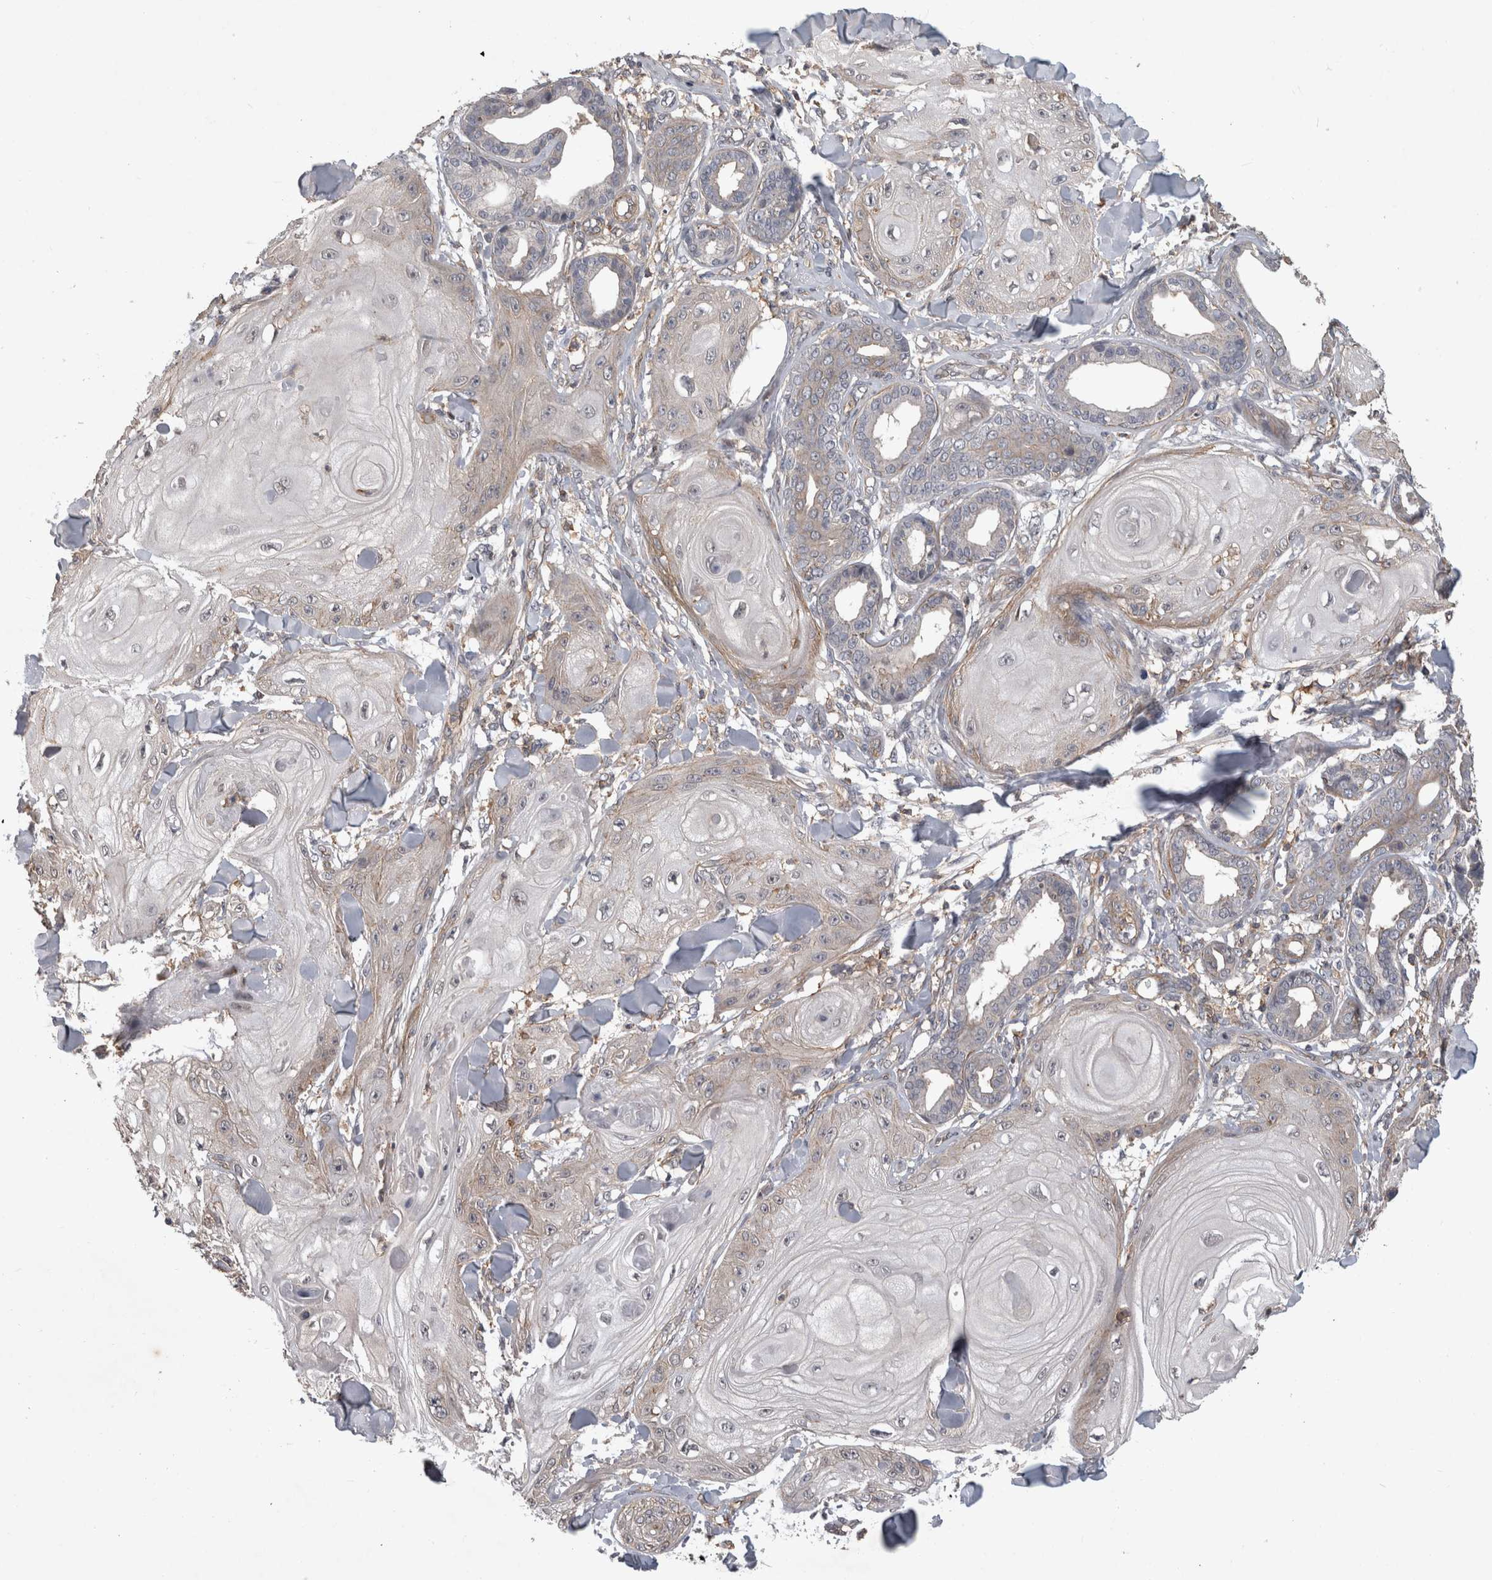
{"staining": {"intensity": "weak", "quantity": "<25%", "location": "cytoplasmic/membranous"}, "tissue": "skin cancer", "cell_type": "Tumor cells", "image_type": "cancer", "snomed": [{"axis": "morphology", "description": "Squamous cell carcinoma, NOS"}, {"axis": "topography", "description": "Skin"}], "caption": "Tumor cells show no significant positivity in squamous cell carcinoma (skin).", "gene": "SPATA48", "patient": {"sex": "male", "age": 74}}